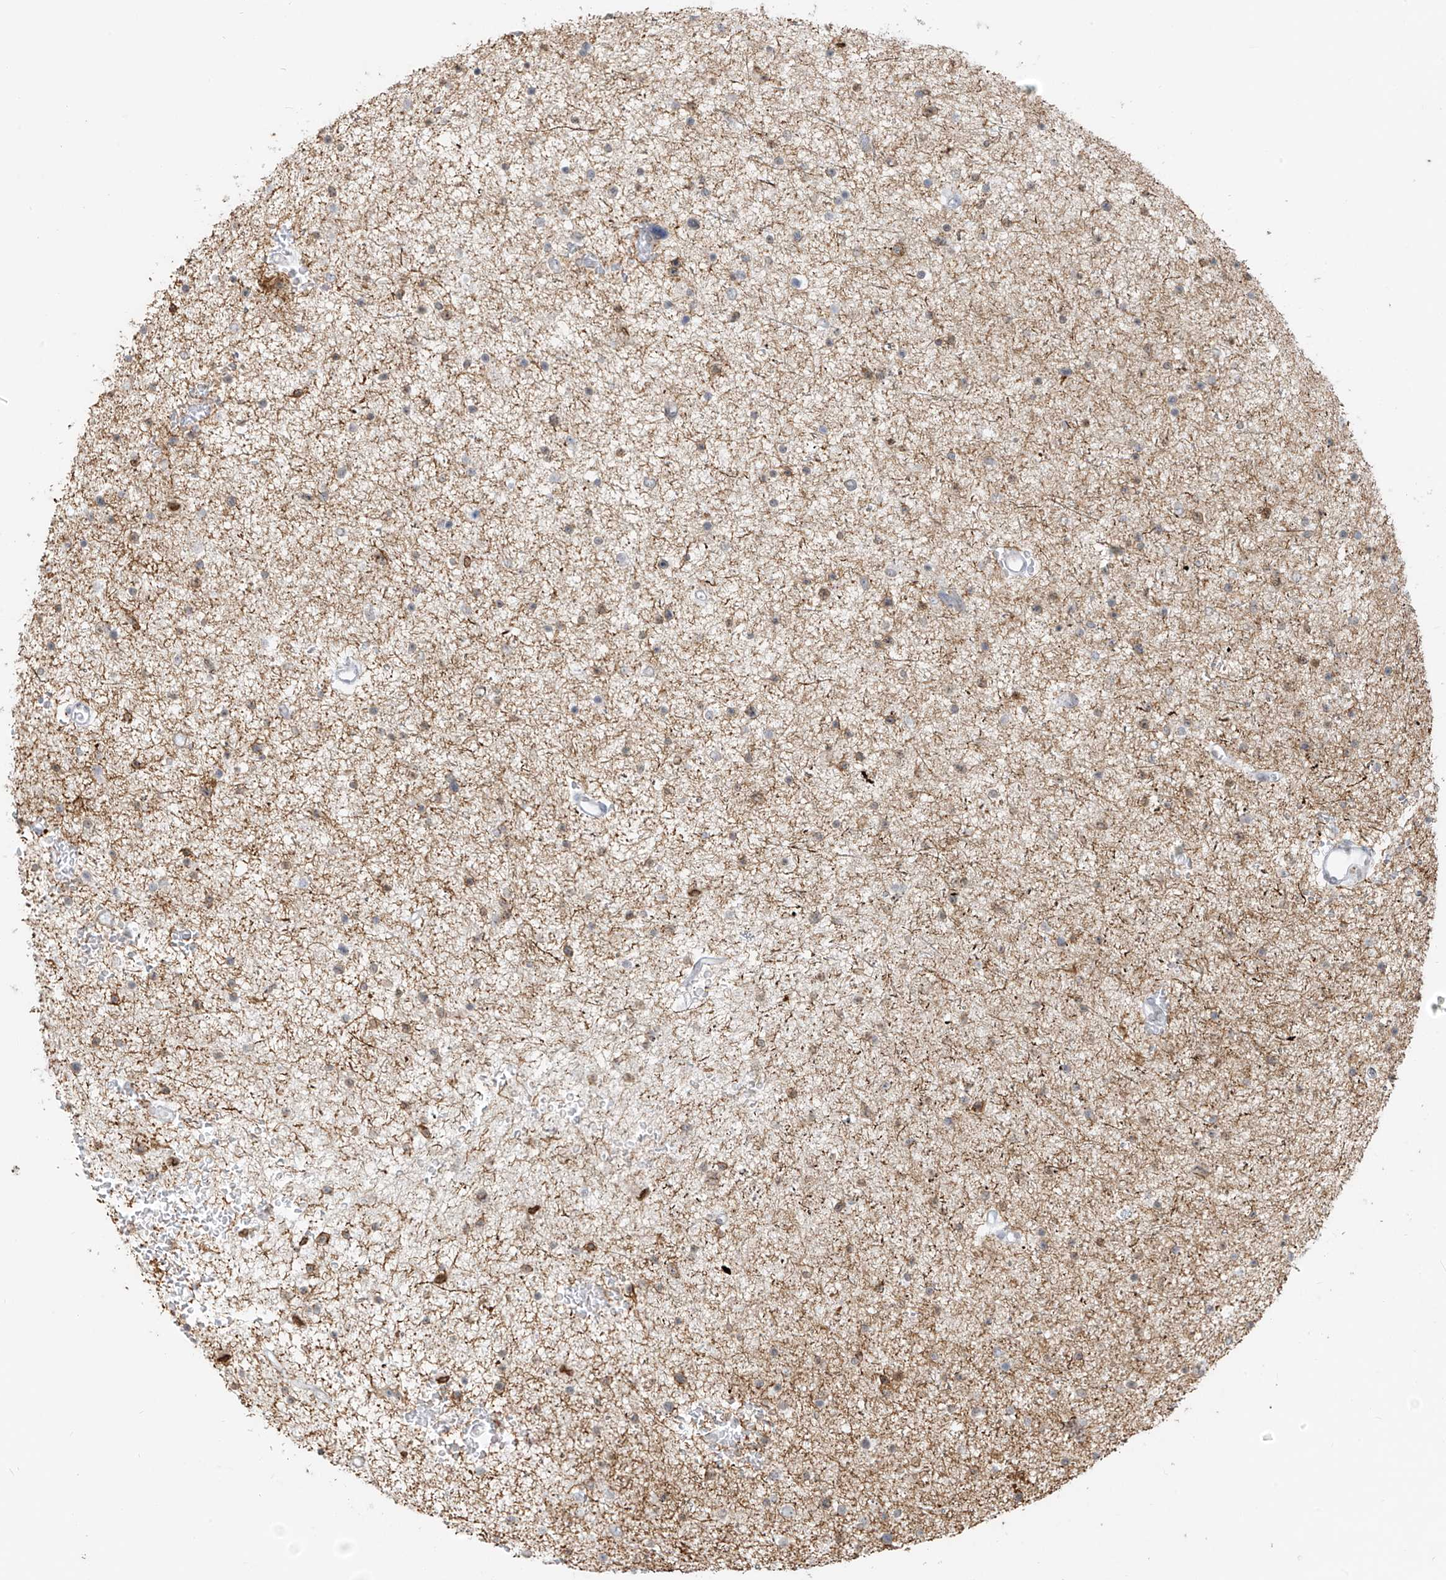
{"staining": {"intensity": "weak", "quantity": "<25%", "location": "nuclear"}, "tissue": "glioma", "cell_type": "Tumor cells", "image_type": "cancer", "snomed": [{"axis": "morphology", "description": "Glioma, malignant, Low grade"}, {"axis": "topography", "description": "Cerebral cortex"}], "caption": "An IHC image of malignant low-grade glioma is shown. There is no staining in tumor cells of malignant low-grade glioma. (Immunohistochemistry (ihc), brightfield microscopy, high magnification).", "gene": "OSBPL7", "patient": {"sex": "female", "age": 39}}